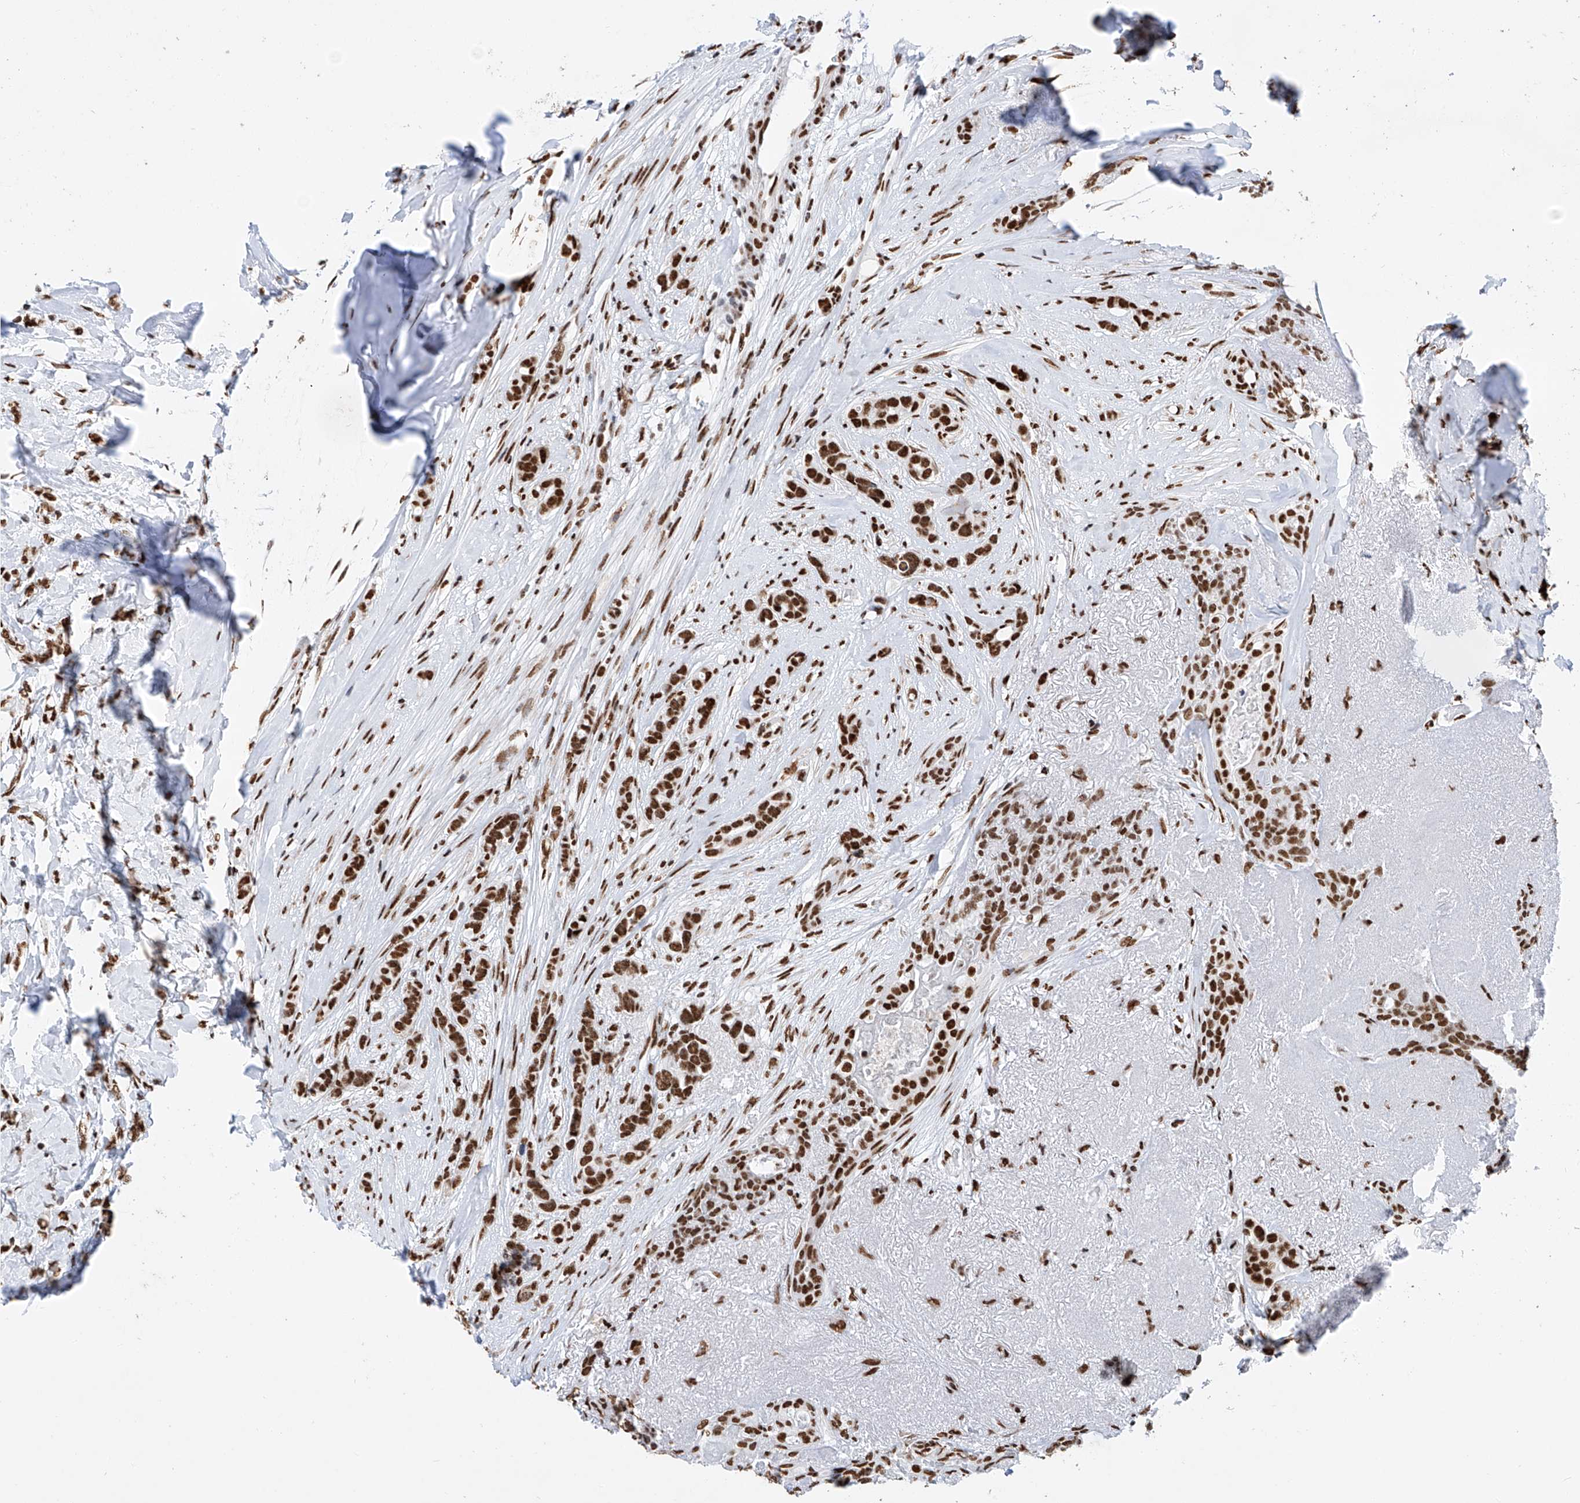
{"staining": {"intensity": "strong", "quantity": ">75%", "location": "nuclear"}, "tissue": "breast cancer", "cell_type": "Tumor cells", "image_type": "cancer", "snomed": [{"axis": "morphology", "description": "Lobular carcinoma"}, {"axis": "topography", "description": "Breast"}], "caption": "DAB immunohistochemical staining of human breast cancer (lobular carcinoma) demonstrates strong nuclear protein positivity in approximately >75% of tumor cells. (IHC, brightfield microscopy, high magnification).", "gene": "SRSF6", "patient": {"sex": "female", "age": 51}}